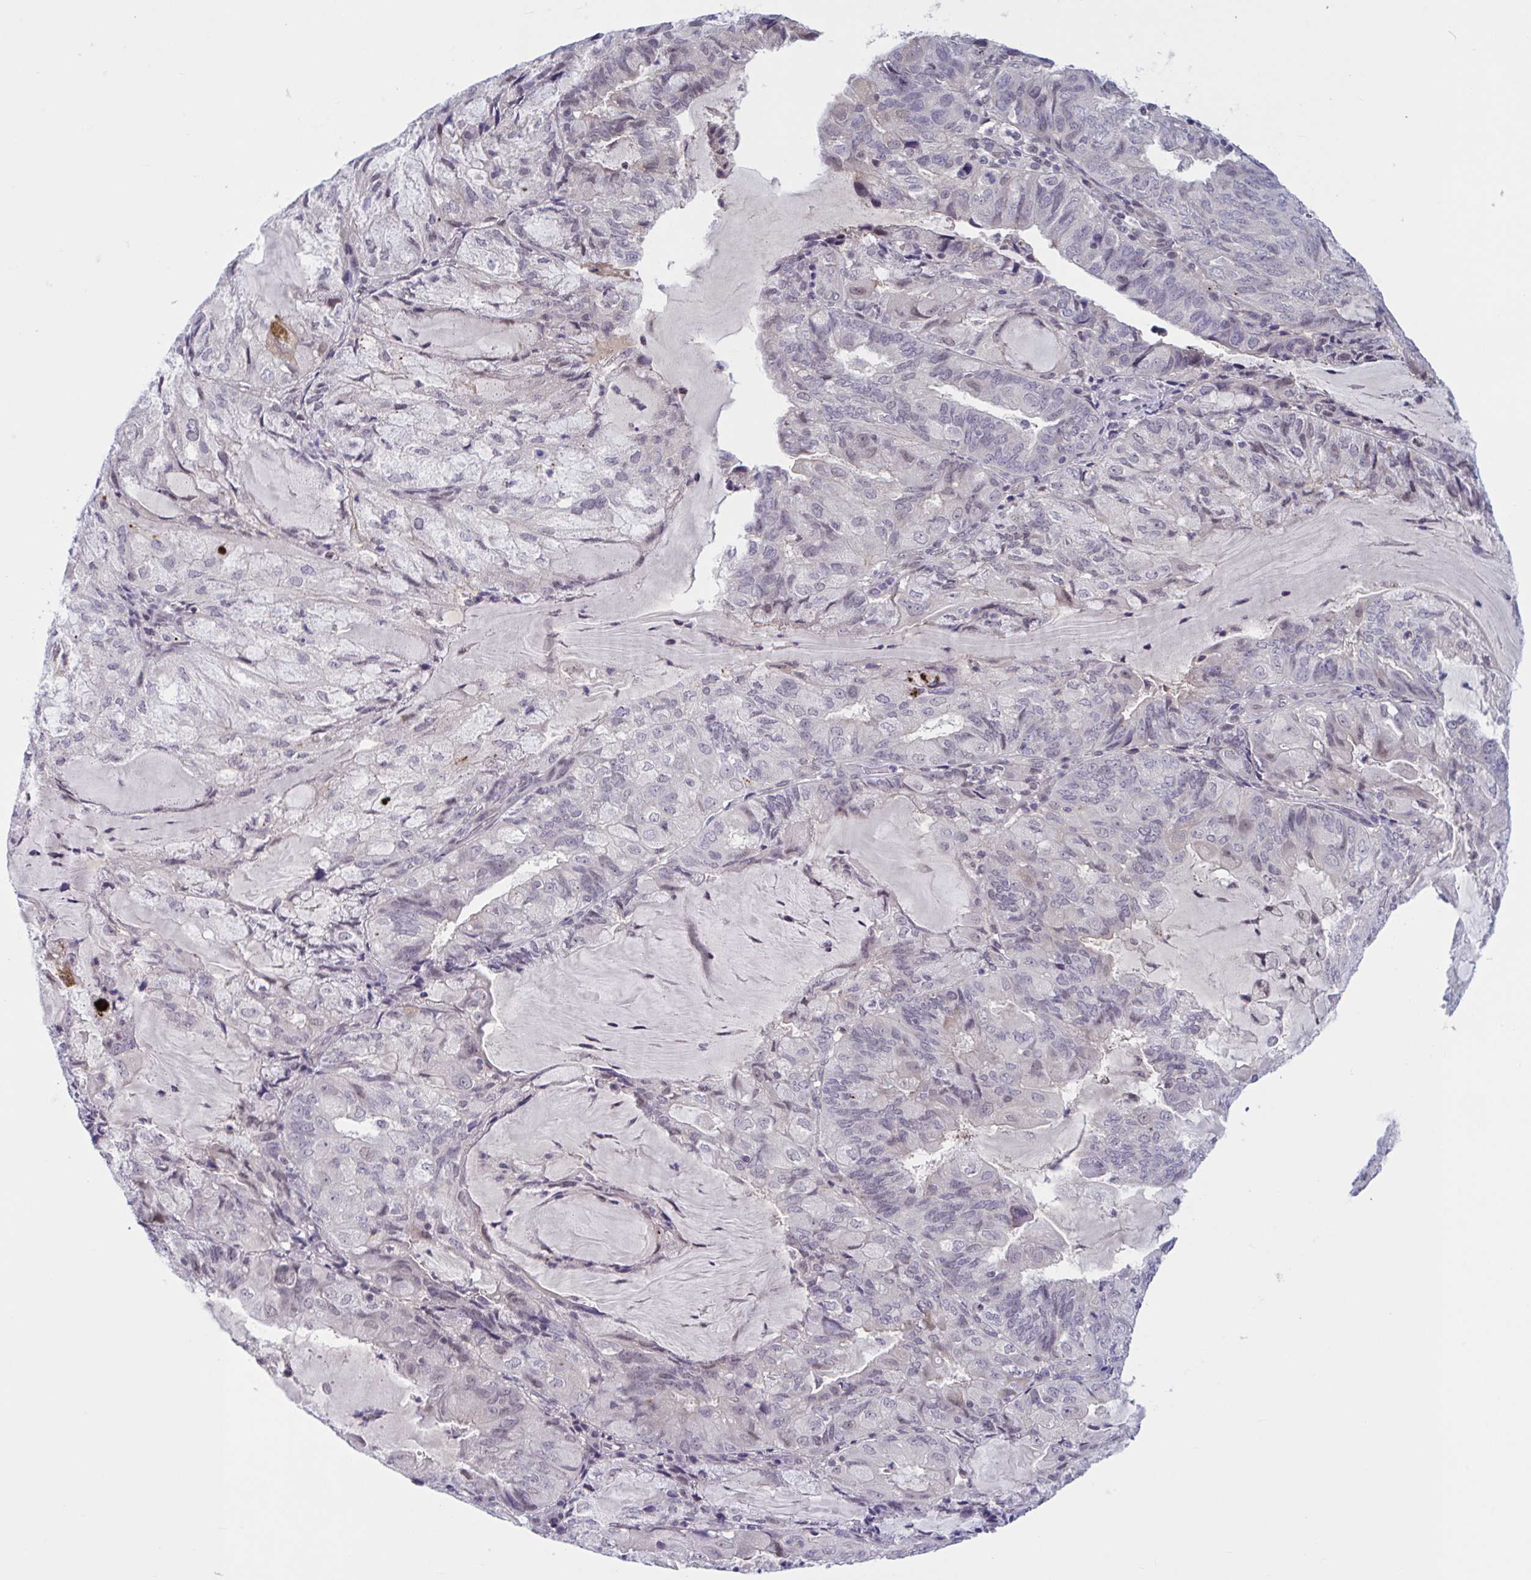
{"staining": {"intensity": "negative", "quantity": "none", "location": "none"}, "tissue": "endometrial cancer", "cell_type": "Tumor cells", "image_type": "cancer", "snomed": [{"axis": "morphology", "description": "Adenocarcinoma, NOS"}, {"axis": "topography", "description": "Endometrium"}], "caption": "Image shows no significant protein positivity in tumor cells of endometrial adenocarcinoma.", "gene": "TTC7B", "patient": {"sex": "female", "age": 81}}